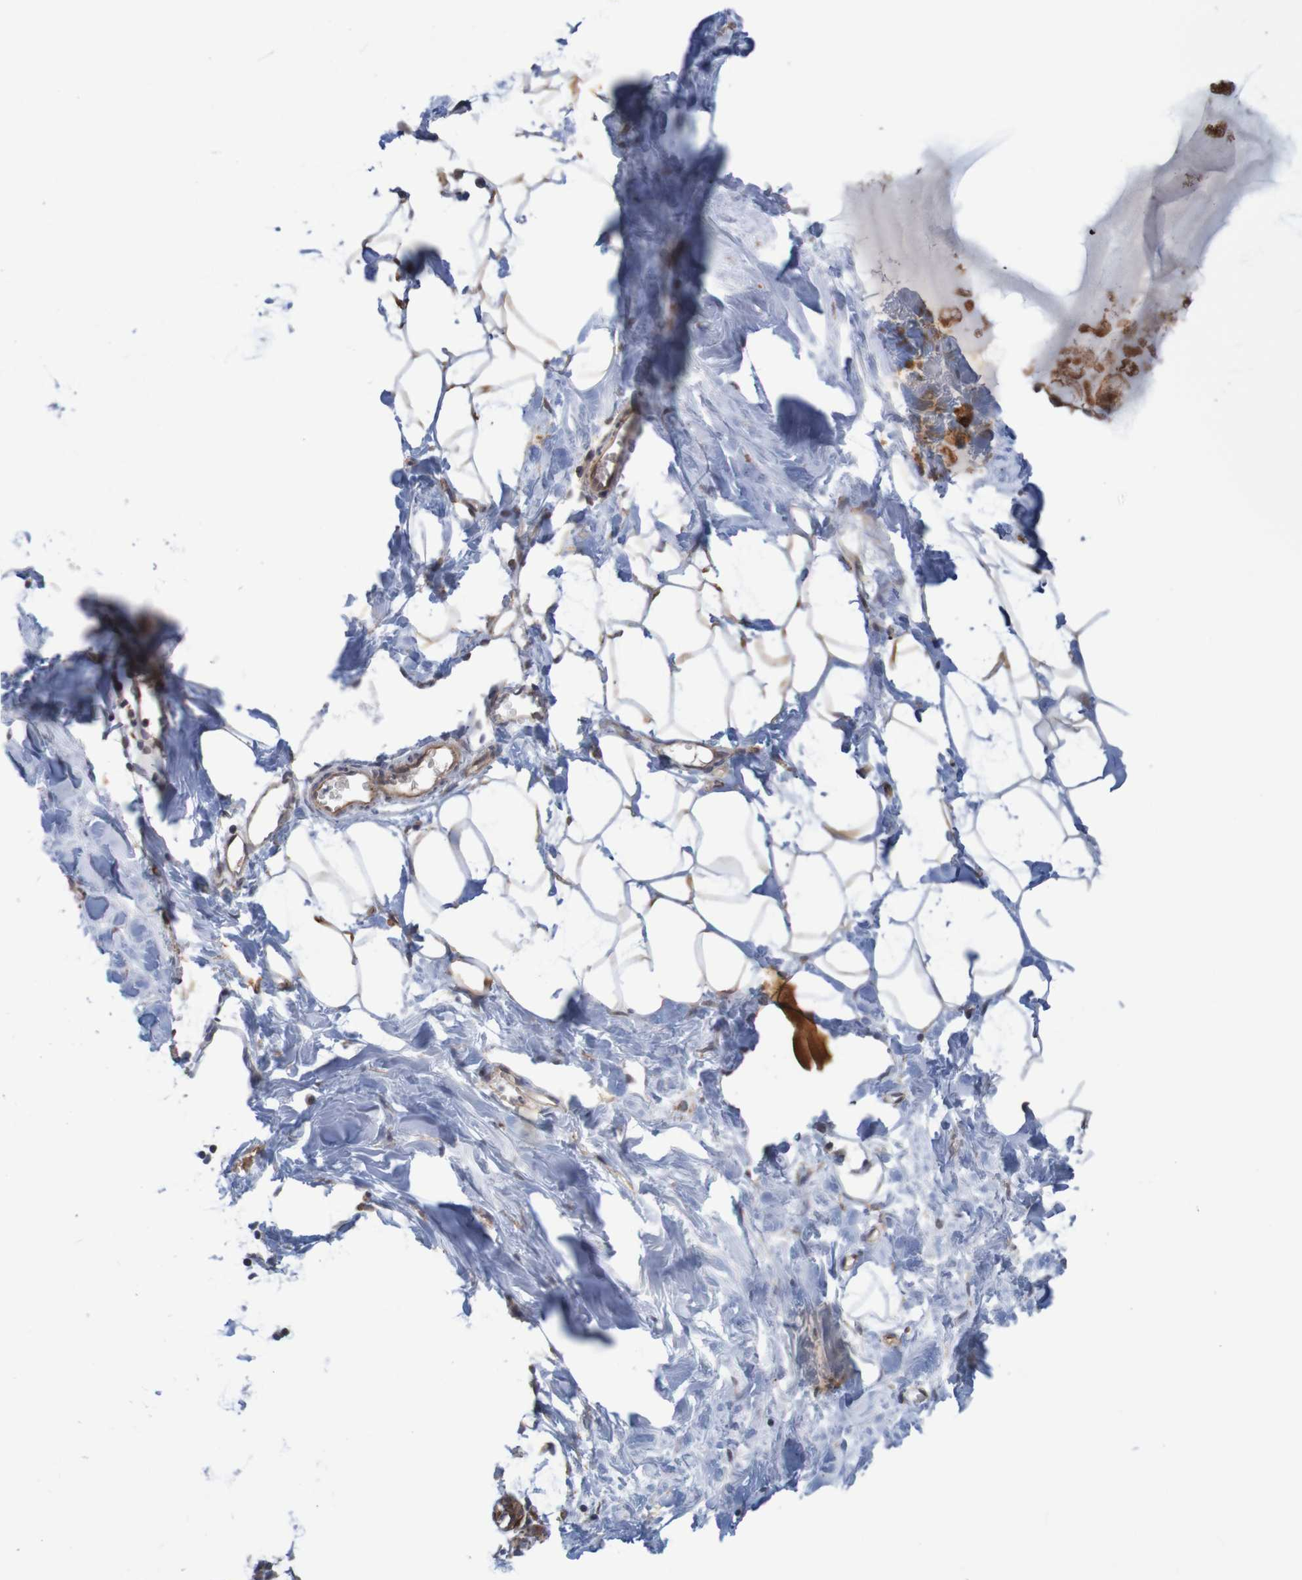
{"staining": {"intensity": "weak", "quantity": ">75%", "location": "cytoplasmic/membranous"}, "tissue": "breast", "cell_type": "Adipocytes", "image_type": "normal", "snomed": [{"axis": "morphology", "description": "Normal tissue, NOS"}, {"axis": "topography", "description": "Breast"}], "caption": "Protein analysis of normal breast reveals weak cytoplasmic/membranous staining in approximately >75% of adipocytes.", "gene": "MRPL52", "patient": {"sex": "female", "age": 27}}